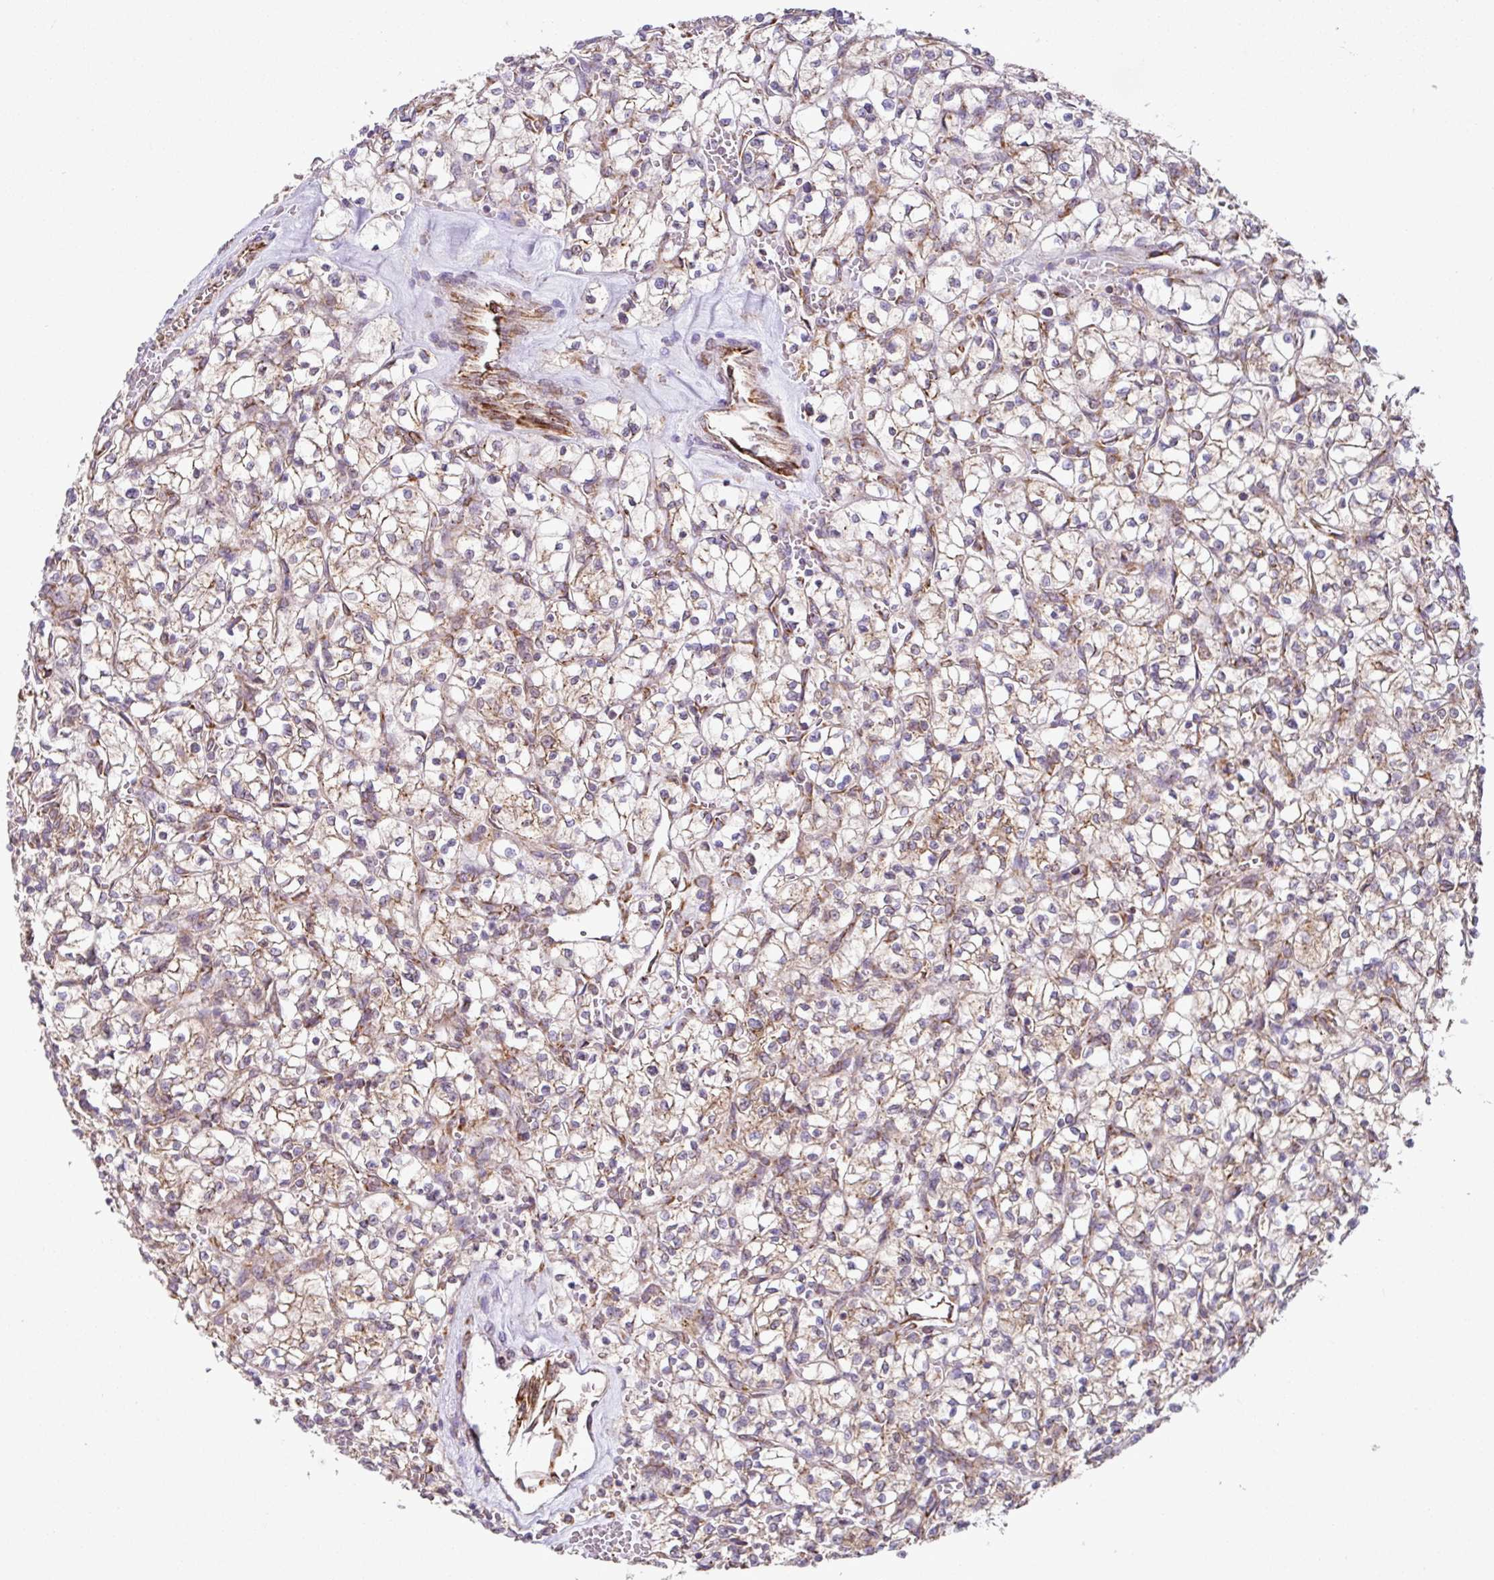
{"staining": {"intensity": "moderate", "quantity": "25%-75%", "location": "cytoplasmic/membranous"}, "tissue": "renal cancer", "cell_type": "Tumor cells", "image_type": "cancer", "snomed": [{"axis": "morphology", "description": "Adenocarcinoma, NOS"}, {"axis": "topography", "description": "Kidney"}], "caption": "Brown immunohistochemical staining in adenocarcinoma (renal) shows moderate cytoplasmic/membranous expression in approximately 25%-75% of tumor cells. (brown staining indicates protein expression, while blue staining denotes nuclei).", "gene": "SLC39A7", "patient": {"sex": "female", "age": 64}}